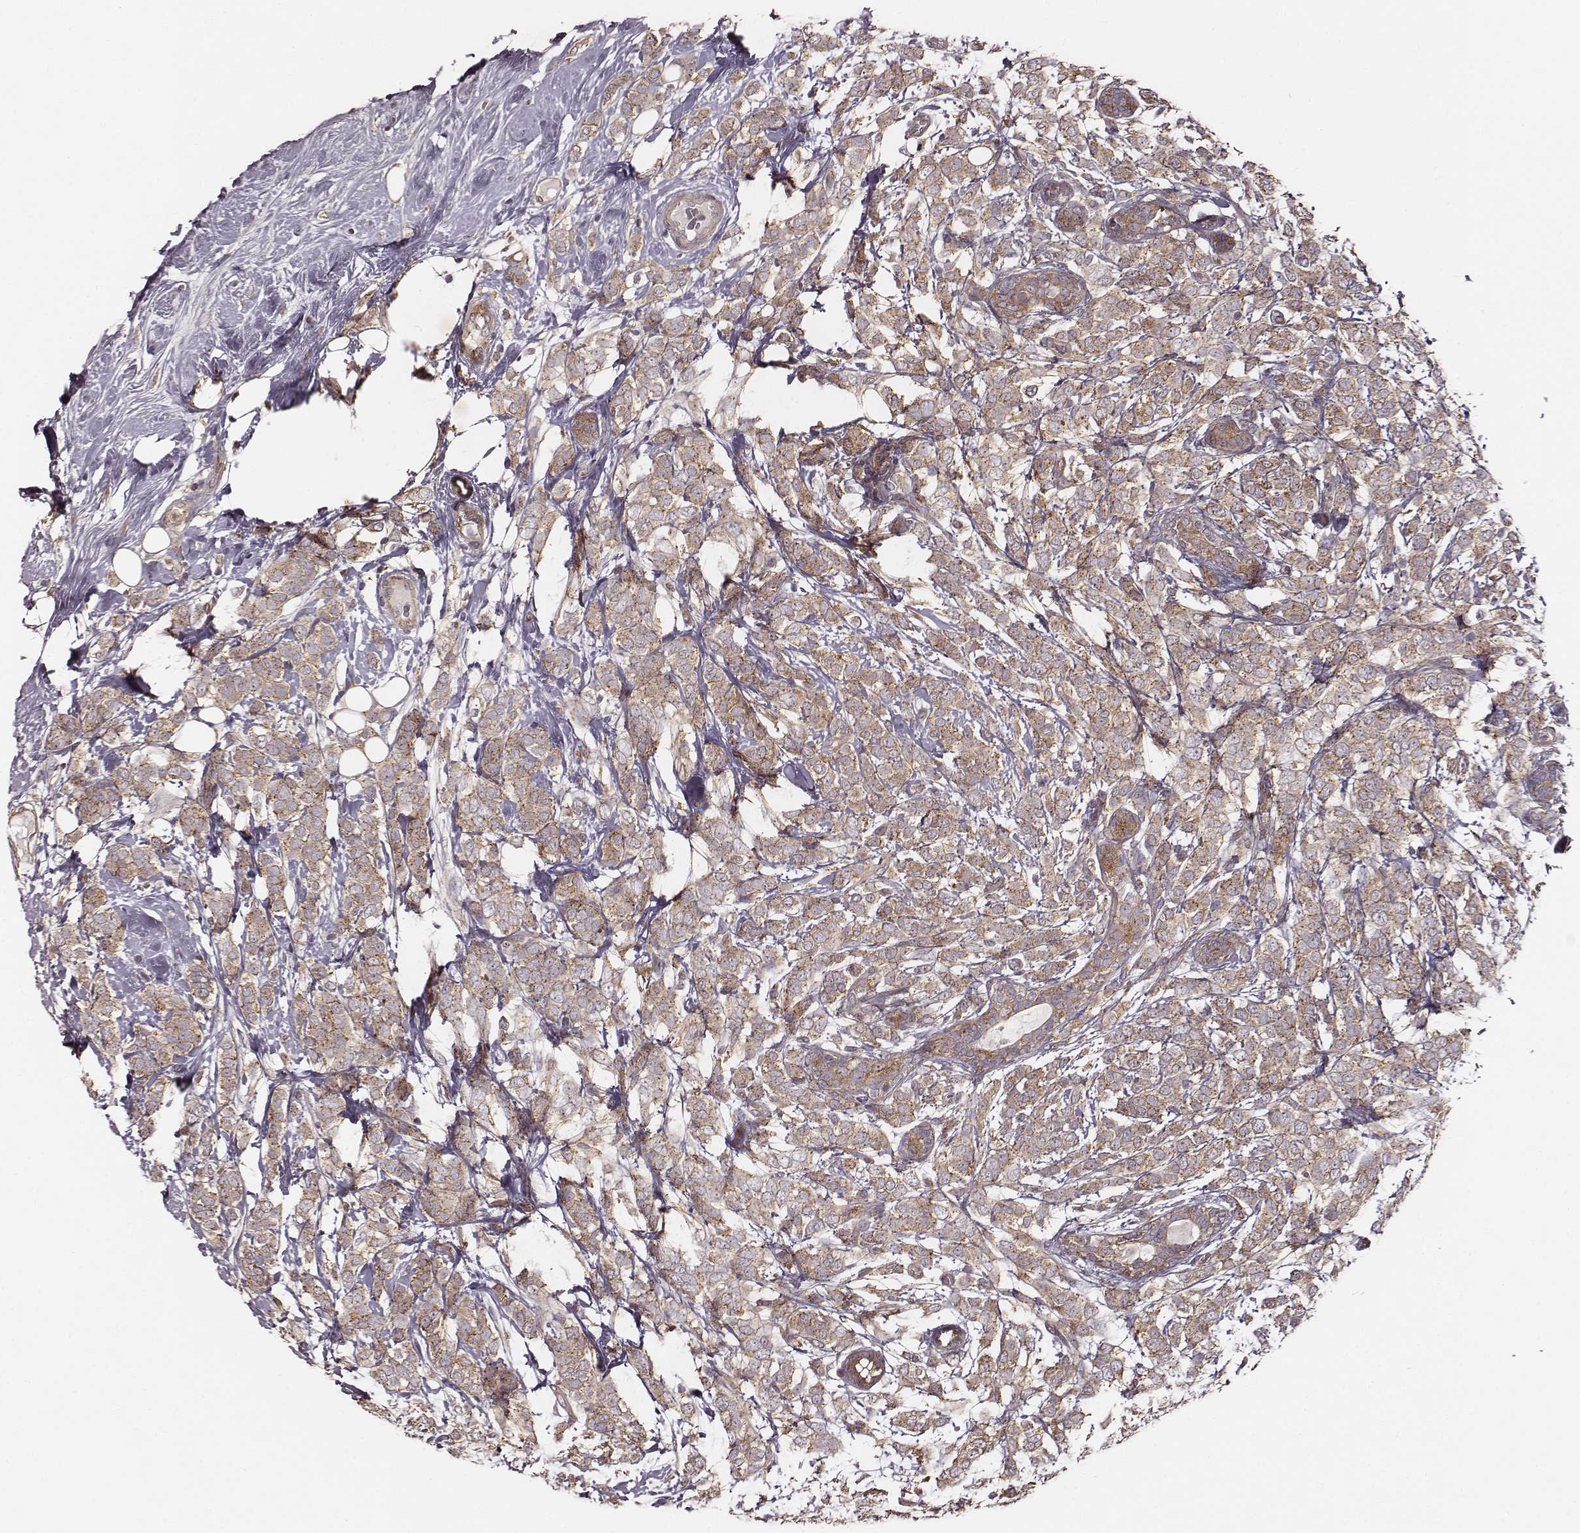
{"staining": {"intensity": "moderate", "quantity": ">75%", "location": "cytoplasmic/membranous"}, "tissue": "breast cancer", "cell_type": "Tumor cells", "image_type": "cancer", "snomed": [{"axis": "morphology", "description": "Lobular carcinoma"}, {"axis": "topography", "description": "Breast"}], "caption": "Breast lobular carcinoma stained for a protein exhibits moderate cytoplasmic/membranous positivity in tumor cells. (DAB (3,3'-diaminobenzidine) IHC, brown staining for protein, blue staining for nuclei).", "gene": "VPS26A", "patient": {"sex": "female", "age": 49}}